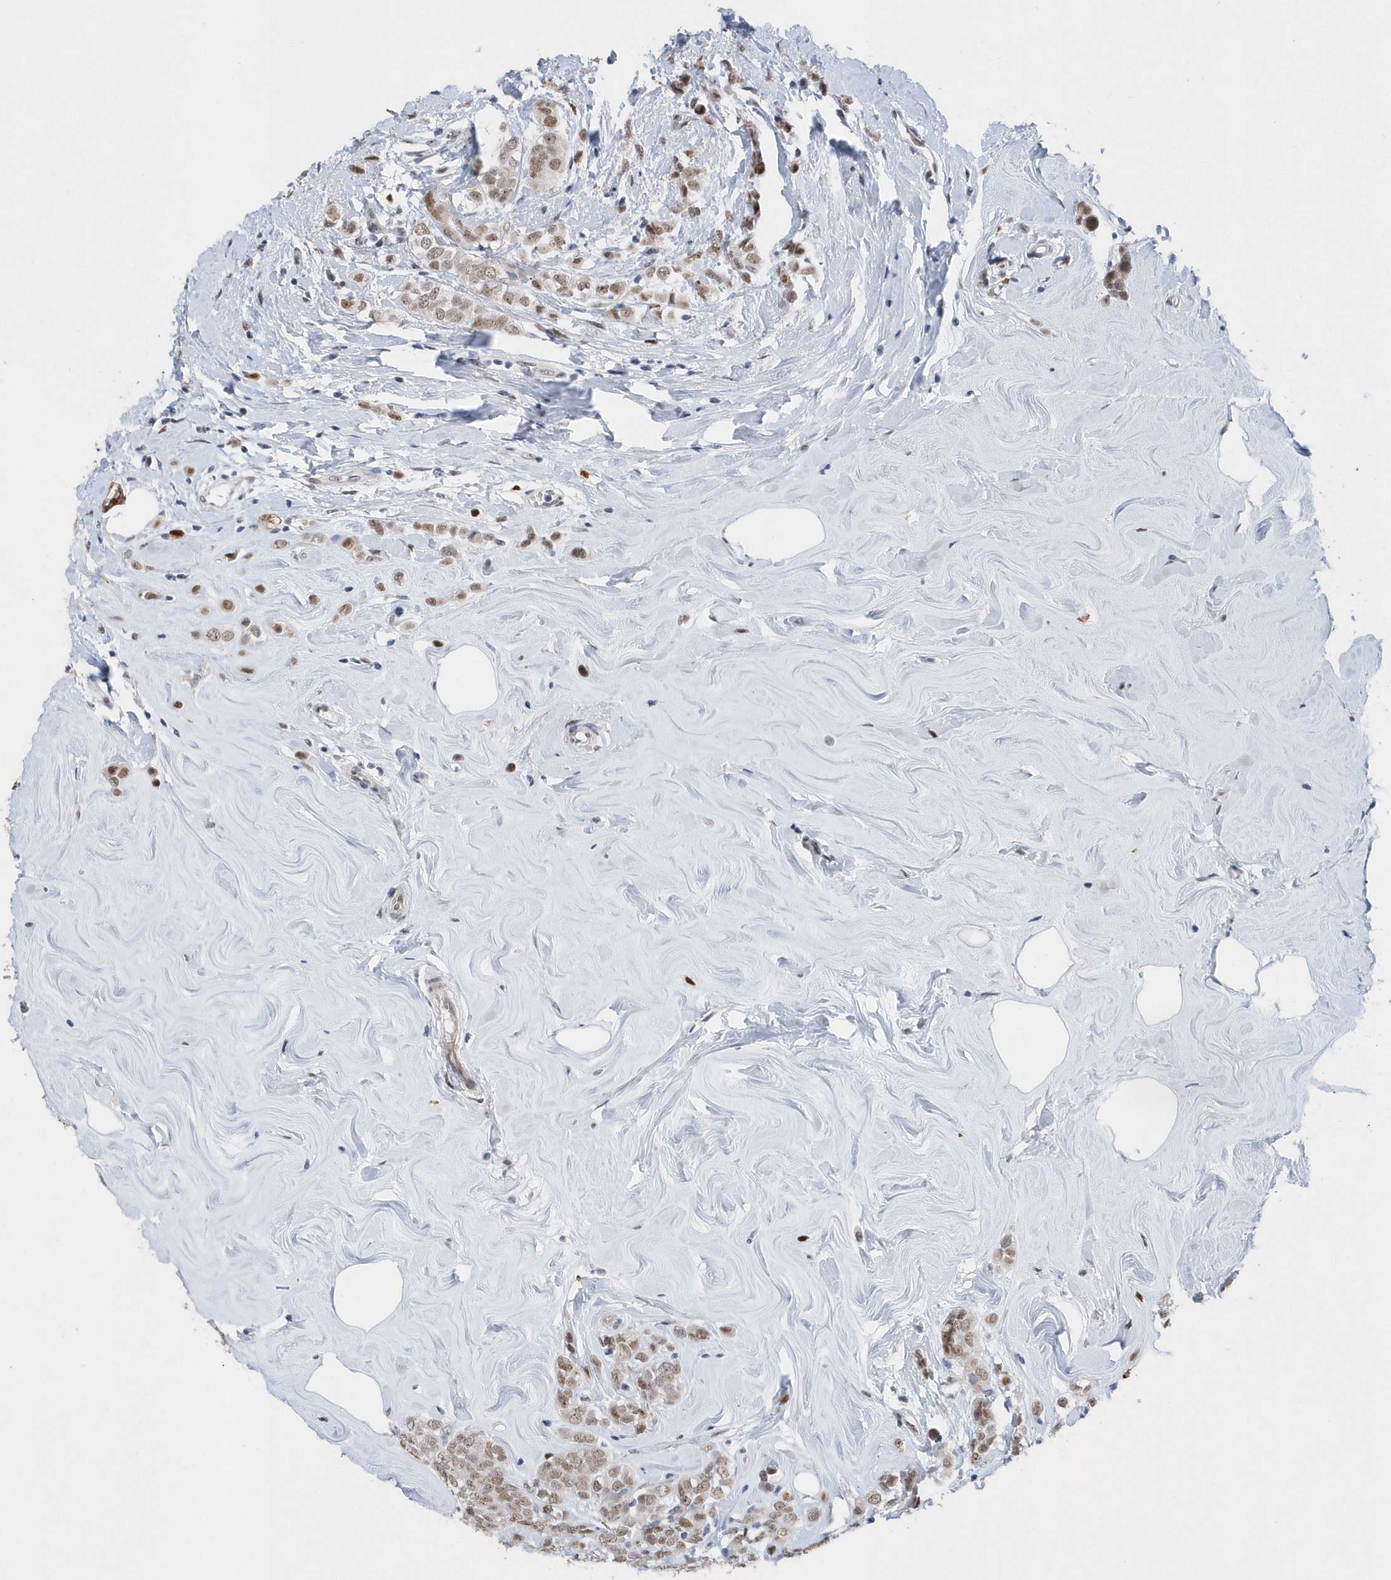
{"staining": {"intensity": "weak", "quantity": ">75%", "location": "nuclear"}, "tissue": "breast cancer", "cell_type": "Tumor cells", "image_type": "cancer", "snomed": [{"axis": "morphology", "description": "Lobular carcinoma"}, {"axis": "topography", "description": "Breast"}], "caption": "Breast lobular carcinoma was stained to show a protein in brown. There is low levels of weak nuclear expression in about >75% of tumor cells. Using DAB (brown) and hematoxylin (blue) stains, captured at high magnification using brightfield microscopy.", "gene": "RPP30", "patient": {"sex": "female", "age": 47}}